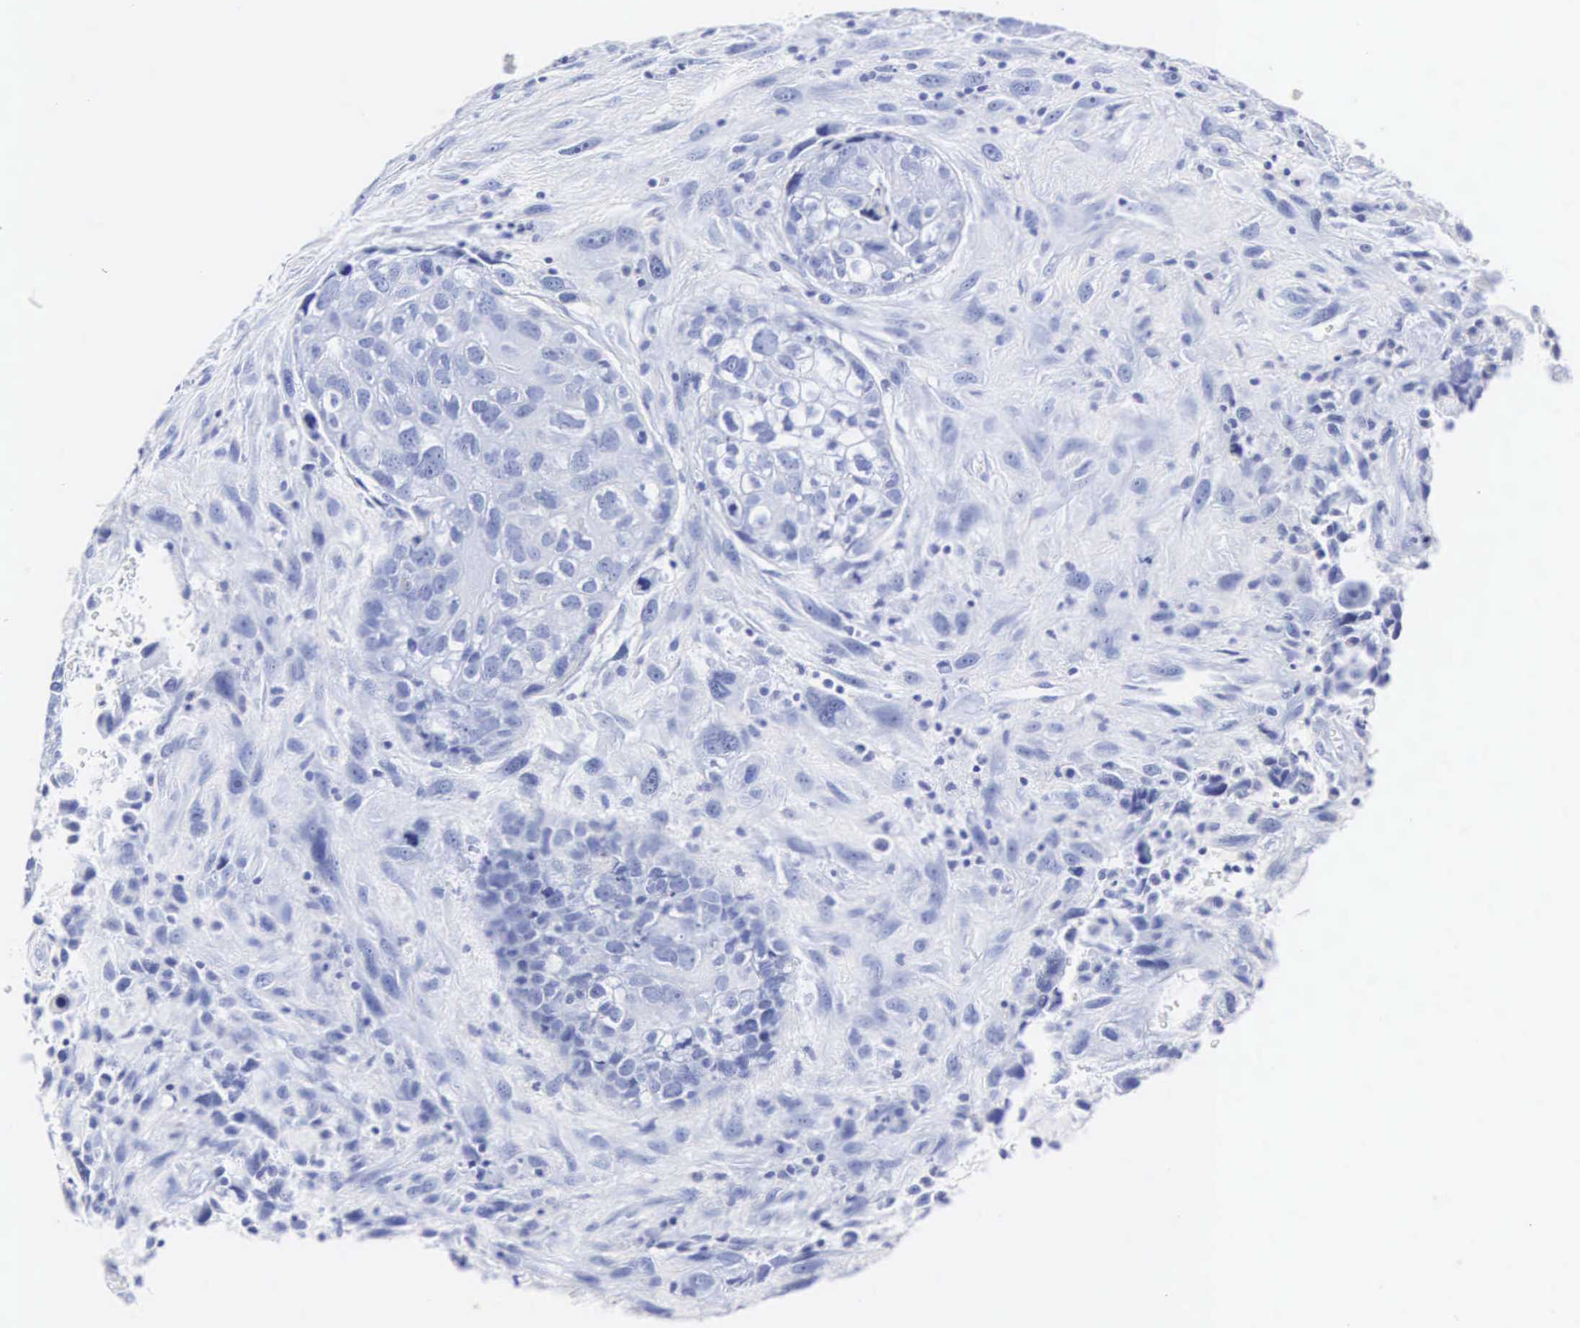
{"staining": {"intensity": "negative", "quantity": "none", "location": "none"}, "tissue": "breast cancer", "cell_type": "Tumor cells", "image_type": "cancer", "snomed": [{"axis": "morphology", "description": "Neoplasm, malignant, NOS"}, {"axis": "topography", "description": "Breast"}], "caption": "Immunohistochemistry (IHC) micrograph of neoplastic tissue: breast neoplasm (malignant) stained with DAB (3,3'-diaminobenzidine) exhibits no significant protein staining in tumor cells.", "gene": "INS", "patient": {"sex": "female", "age": 50}}